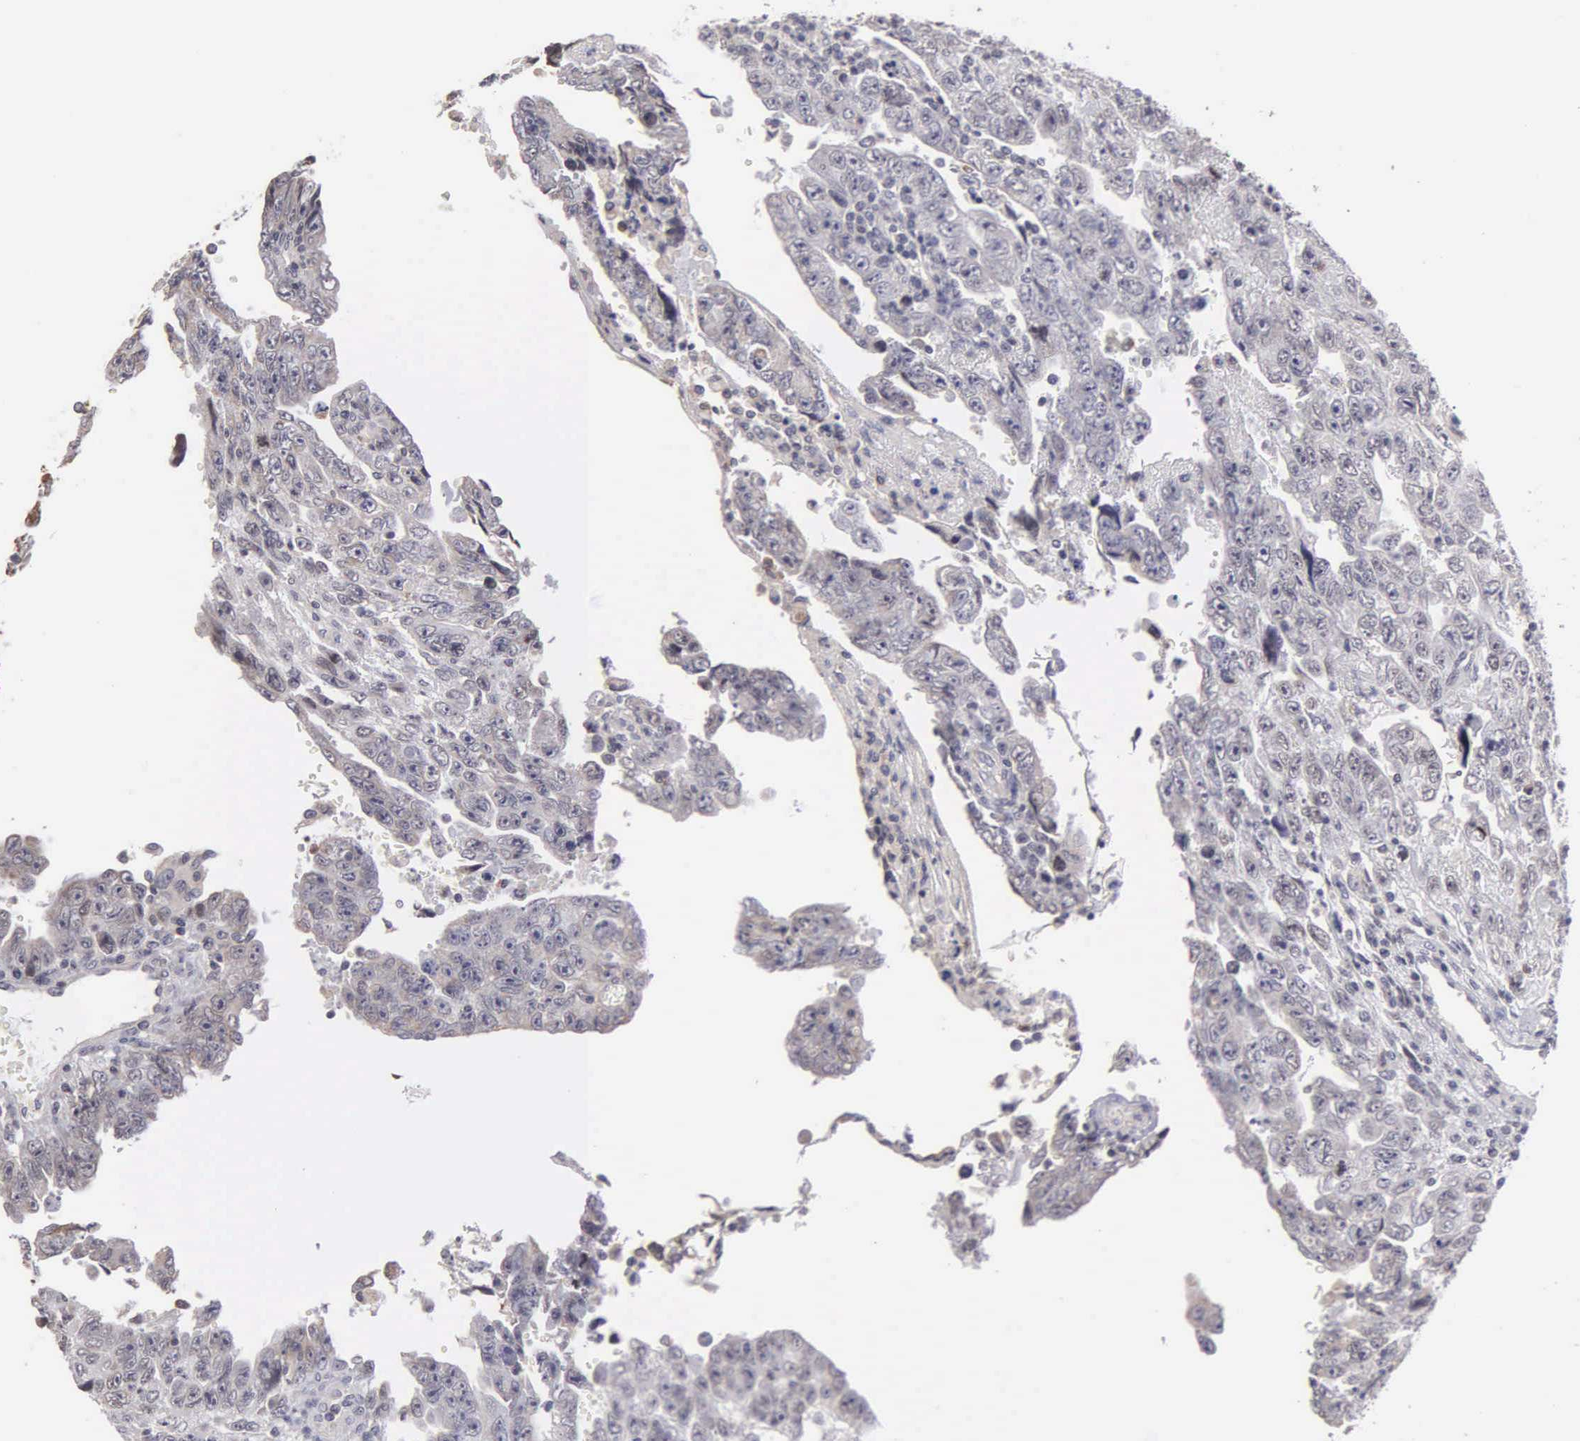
{"staining": {"intensity": "negative", "quantity": "none", "location": "none"}, "tissue": "testis cancer", "cell_type": "Tumor cells", "image_type": "cancer", "snomed": [{"axis": "morphology", "description": "Carcinoma, Embryonal, NOS"}, {"axis": "topography", "description": "Testis"}], "caption": "This image is of embryonal carcinoma (testis) stained with immunohistochemistry (IHC) to label a protein in brown with the nuclei are counter-stained blue. There is no staining in tumor cells.", "gene": "BRD1", "patient": {"sex": "male", "age": 28}}